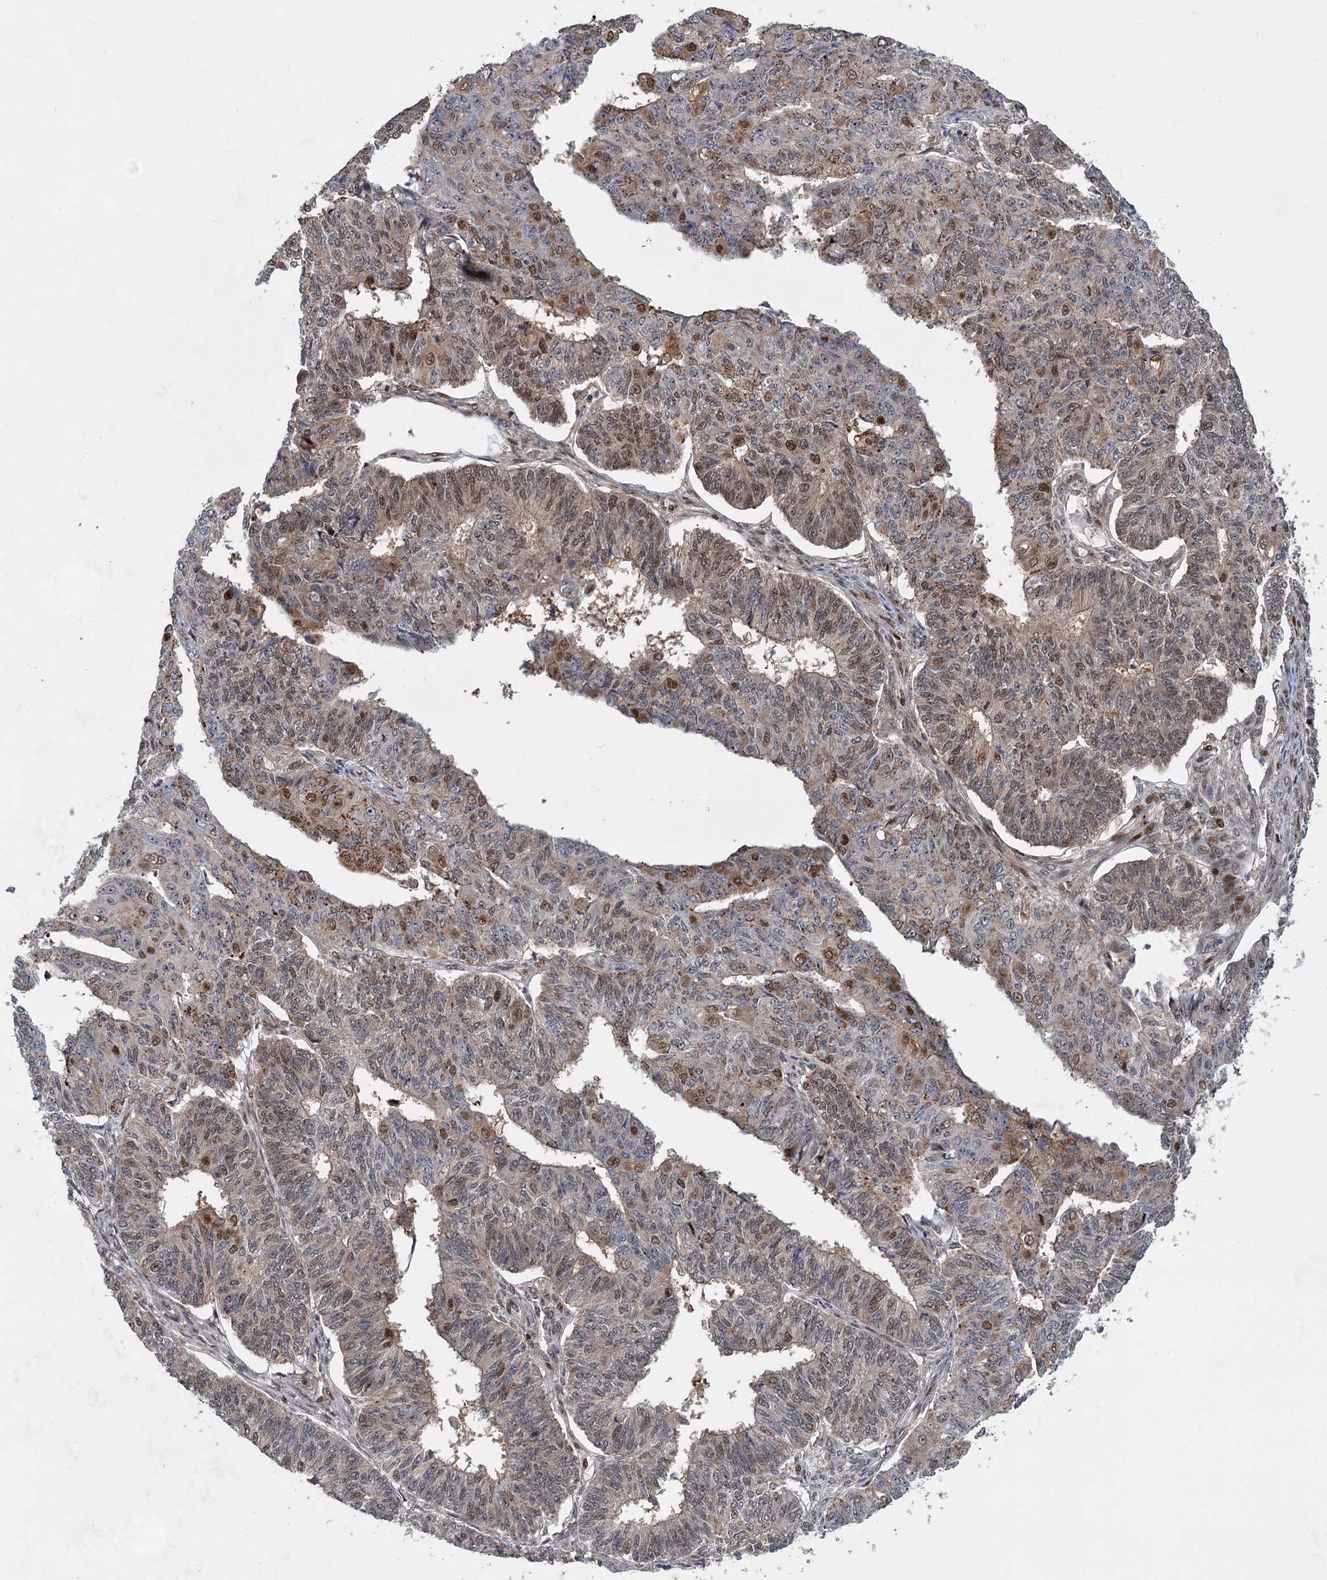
{"staining": {"intensity": "moderate", "quantity": "25%-75%", "location": "nuclear"}, "tissue": "endometrial cancer", "cell_type": "Tumor cells", "image_type": "cancer", "snomed": [{"axis": "morphology", "description": "Adenocarcinoma, NOS"}, {"axis": "topography", "description": "Endometrium"}], "caption": "Immunohistochemical staining of endometrial adenocarcinoma reveals medium levels of moderate nuclear staining in about 25%-75% of tumor cells.", "gene": "GPBP1", "patient": {"sex": "female", "age": 32}}